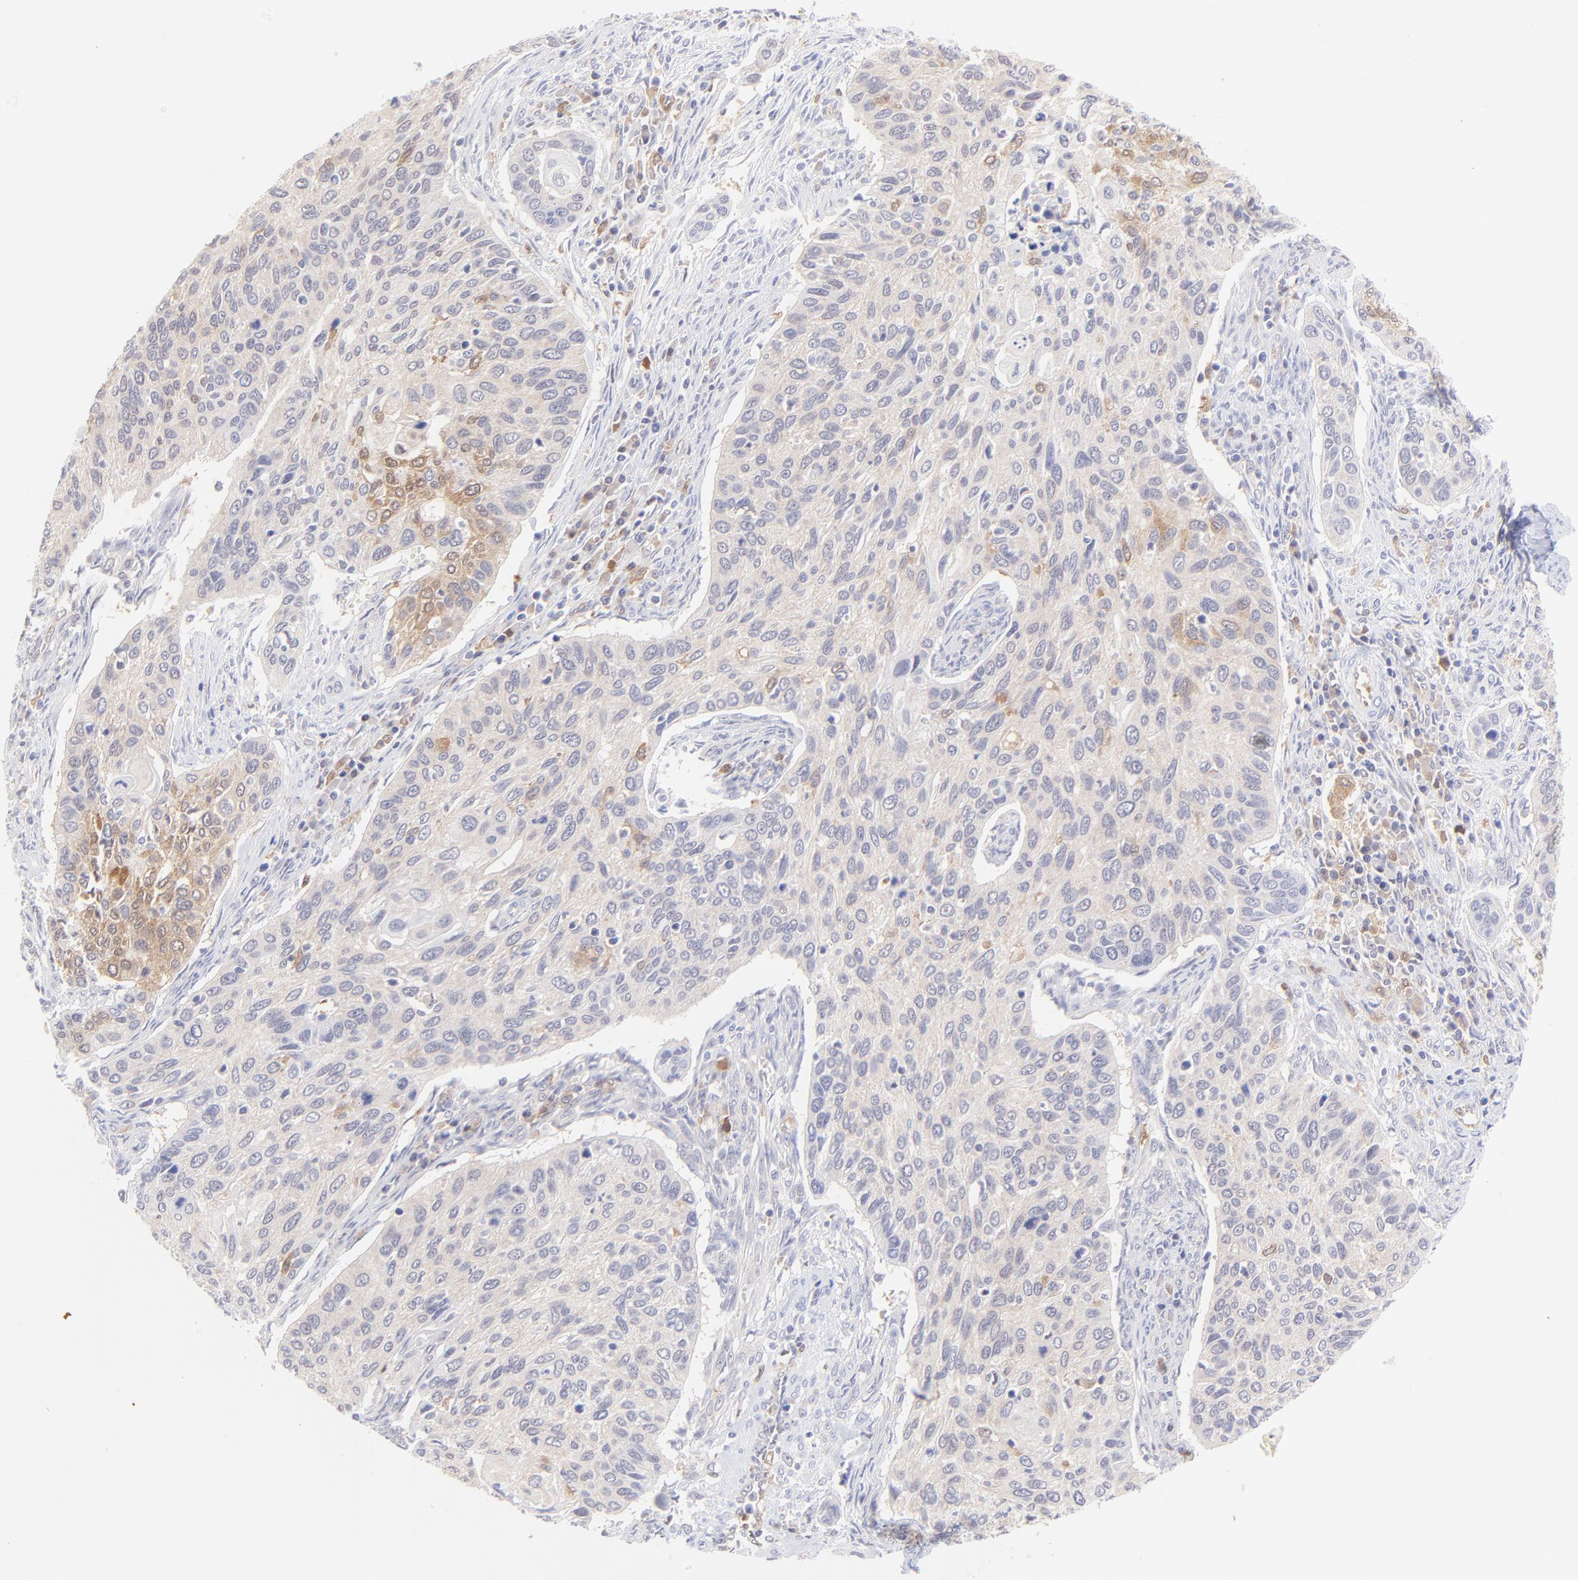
{"staining": {"intensity": "weak", "quantity": "25%-75%", "location": "cytoplasmic/membranous"}, "tissue": "cervical cancer", "cell_type": "Tumor cells", "image_type": "cancer", "snomed": [{"axis": "morphology", "description": "Squamous cell carcinoma, NOS"}, {"axis": "topography", "description": "Cervix"}], "caption": "Cervical cancer tissue demonstrates weak cytoplasmic/membranous staining in about 25%-75% of tumor cells (Brightfield microscopy of DAB IHC at high magnification).", "gene": "HYAL1", "patient": {"sex": "female", "age": 57}}